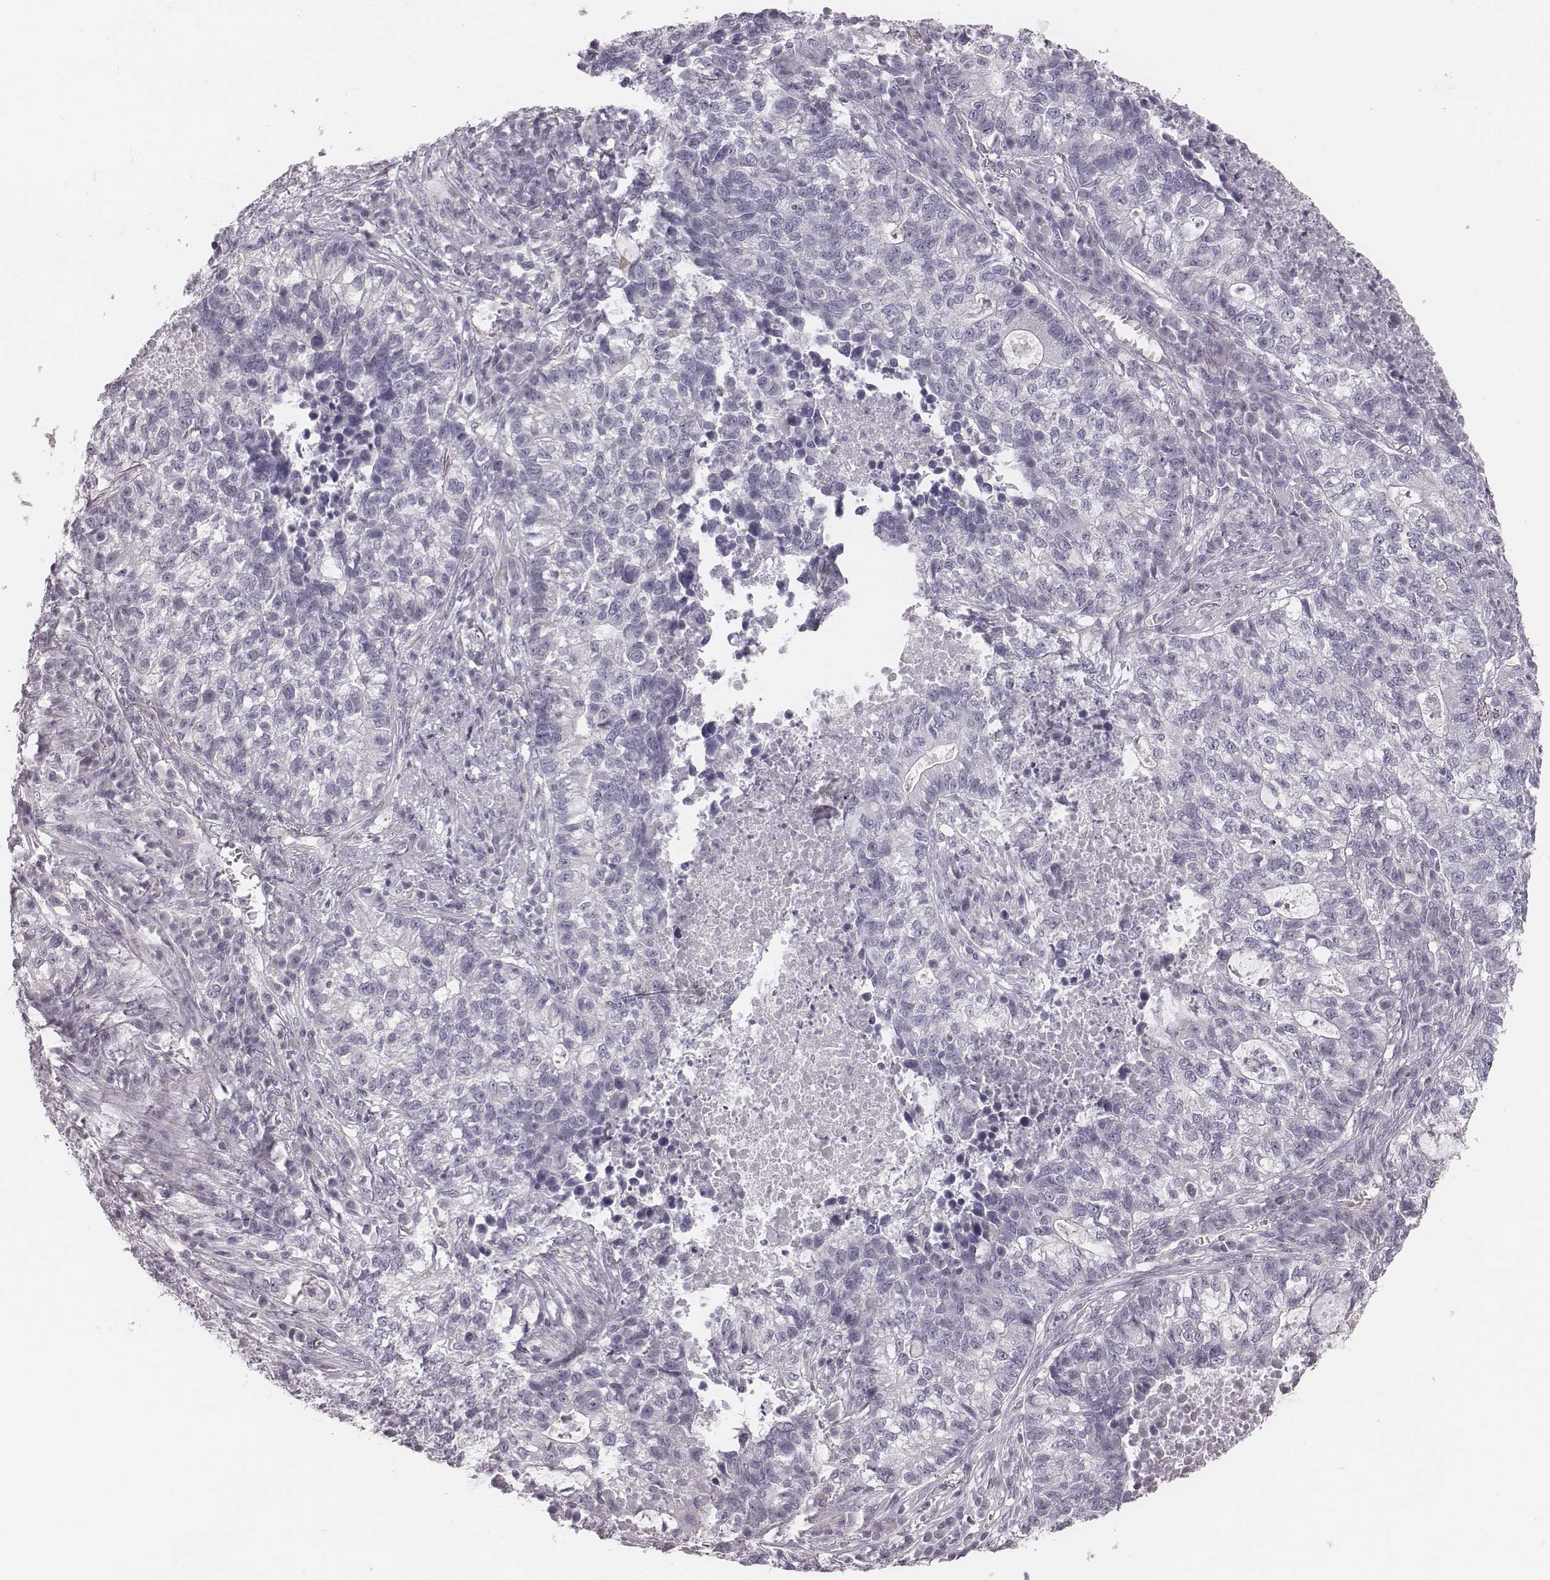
{"staining": {"intensity": "negative", "quantity": "none", "location": "none"}, "tissue": "lung cancer", "cell_type": "Tumor cells", "image_type": "cancer", "snomed": [{"axis": "morphology", "description": "Adenocarcinoma, NOS"}, {"axis": "topography", "description": "Lung"}], "caption": "A high-resolution photomicrograph shows immunohistochemistry (IHC) staining of lung adenocarcinoma, which reveals no significant expression in tumor cells.", "gene": "SPA17", "patient": {"sex": "male", "age": 57}}